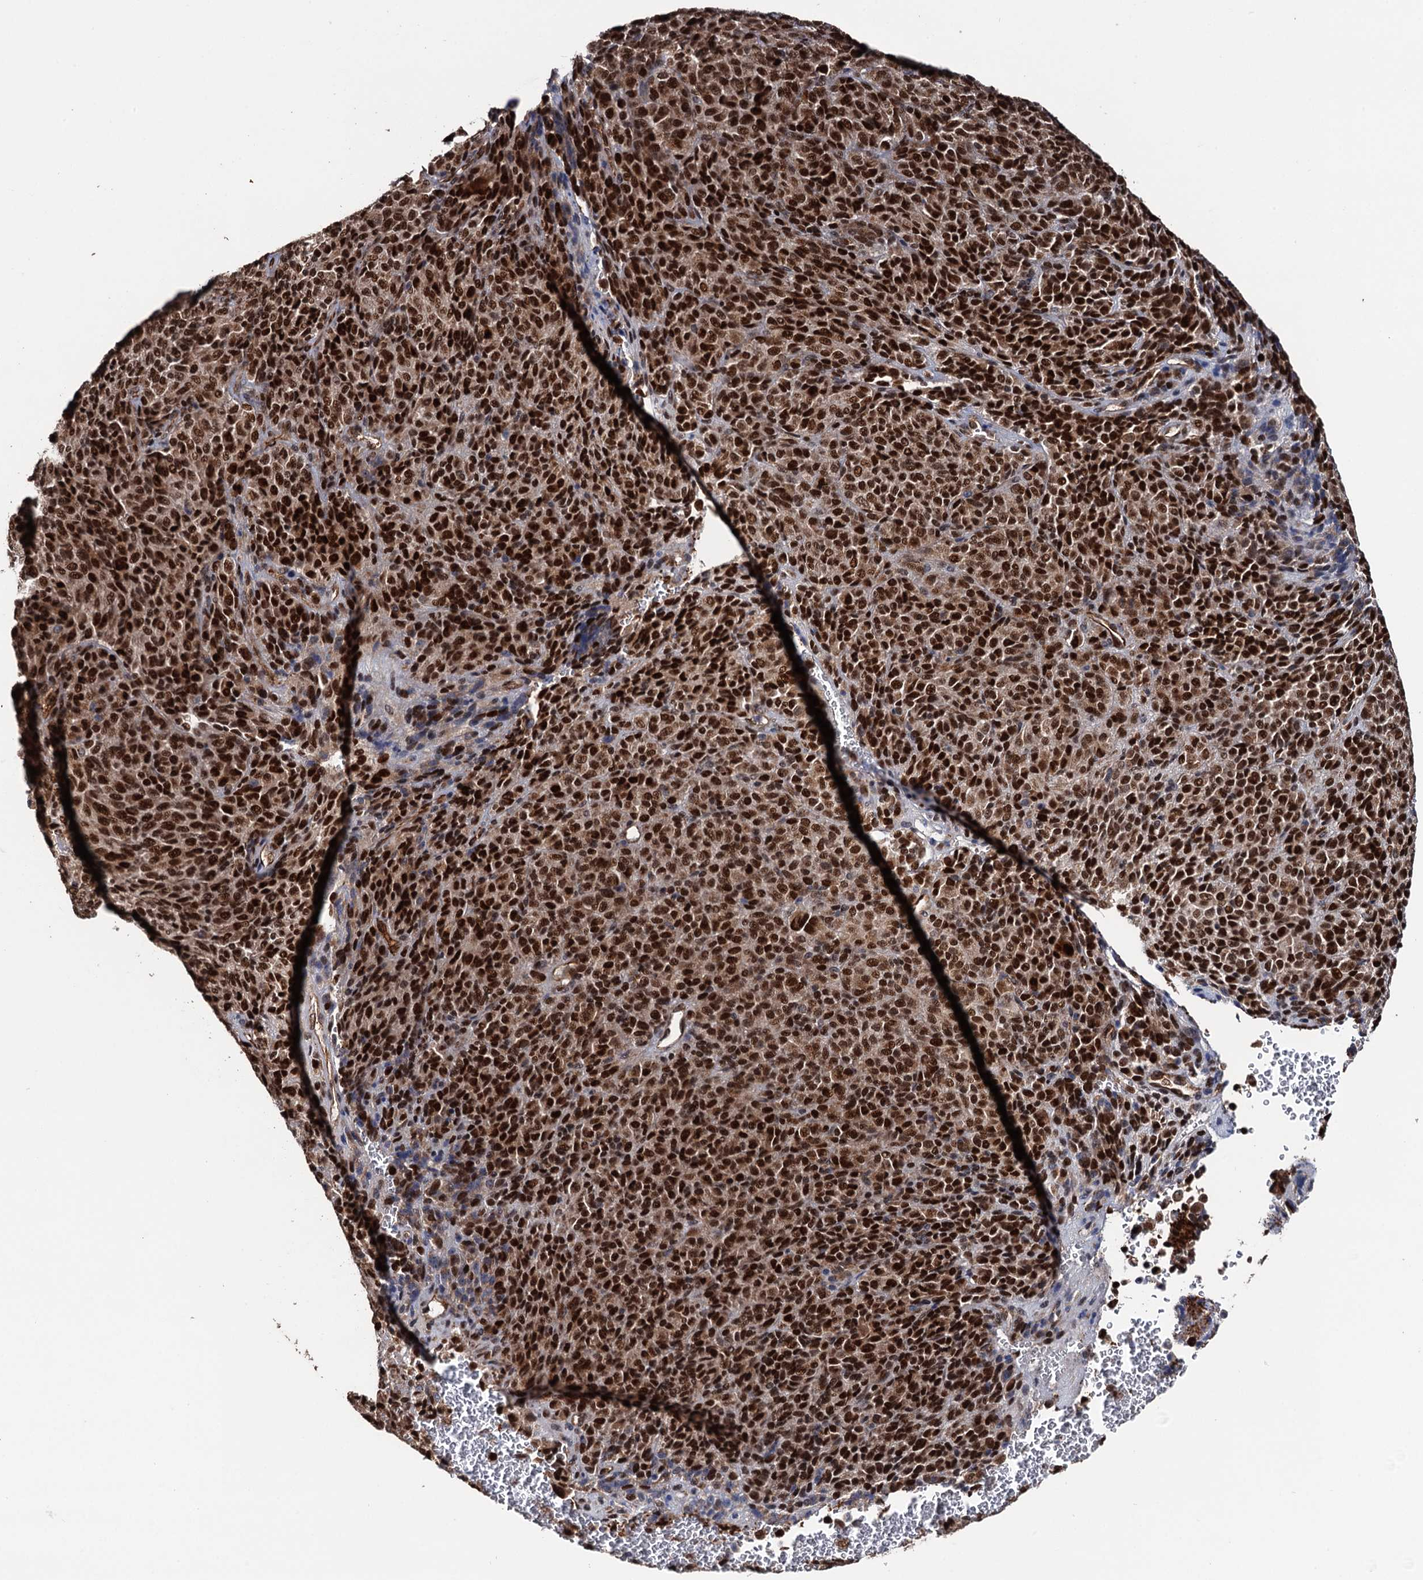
{"staining": {"intensity": "strong", "quantity": ">75%", "location": "cytoplasmic/membranous,nuclear"}, "tissue": "melanoma", "cell_type": "Tumor cells", "image_type": "cancer", "snomed": [{"axis": "morphology", "description": "Malignant melanoma, Metastatic site"}, {"axis": "topography", "description": "Brain"}], "caption": "The micrograph shows staining of melanoma, revealing strong cytoplasmic/membranous and nuclear protein expression (brown color) within tumor cells.", "gene": "LRRC63", "patient": {"sex": "female", "age": 56}}